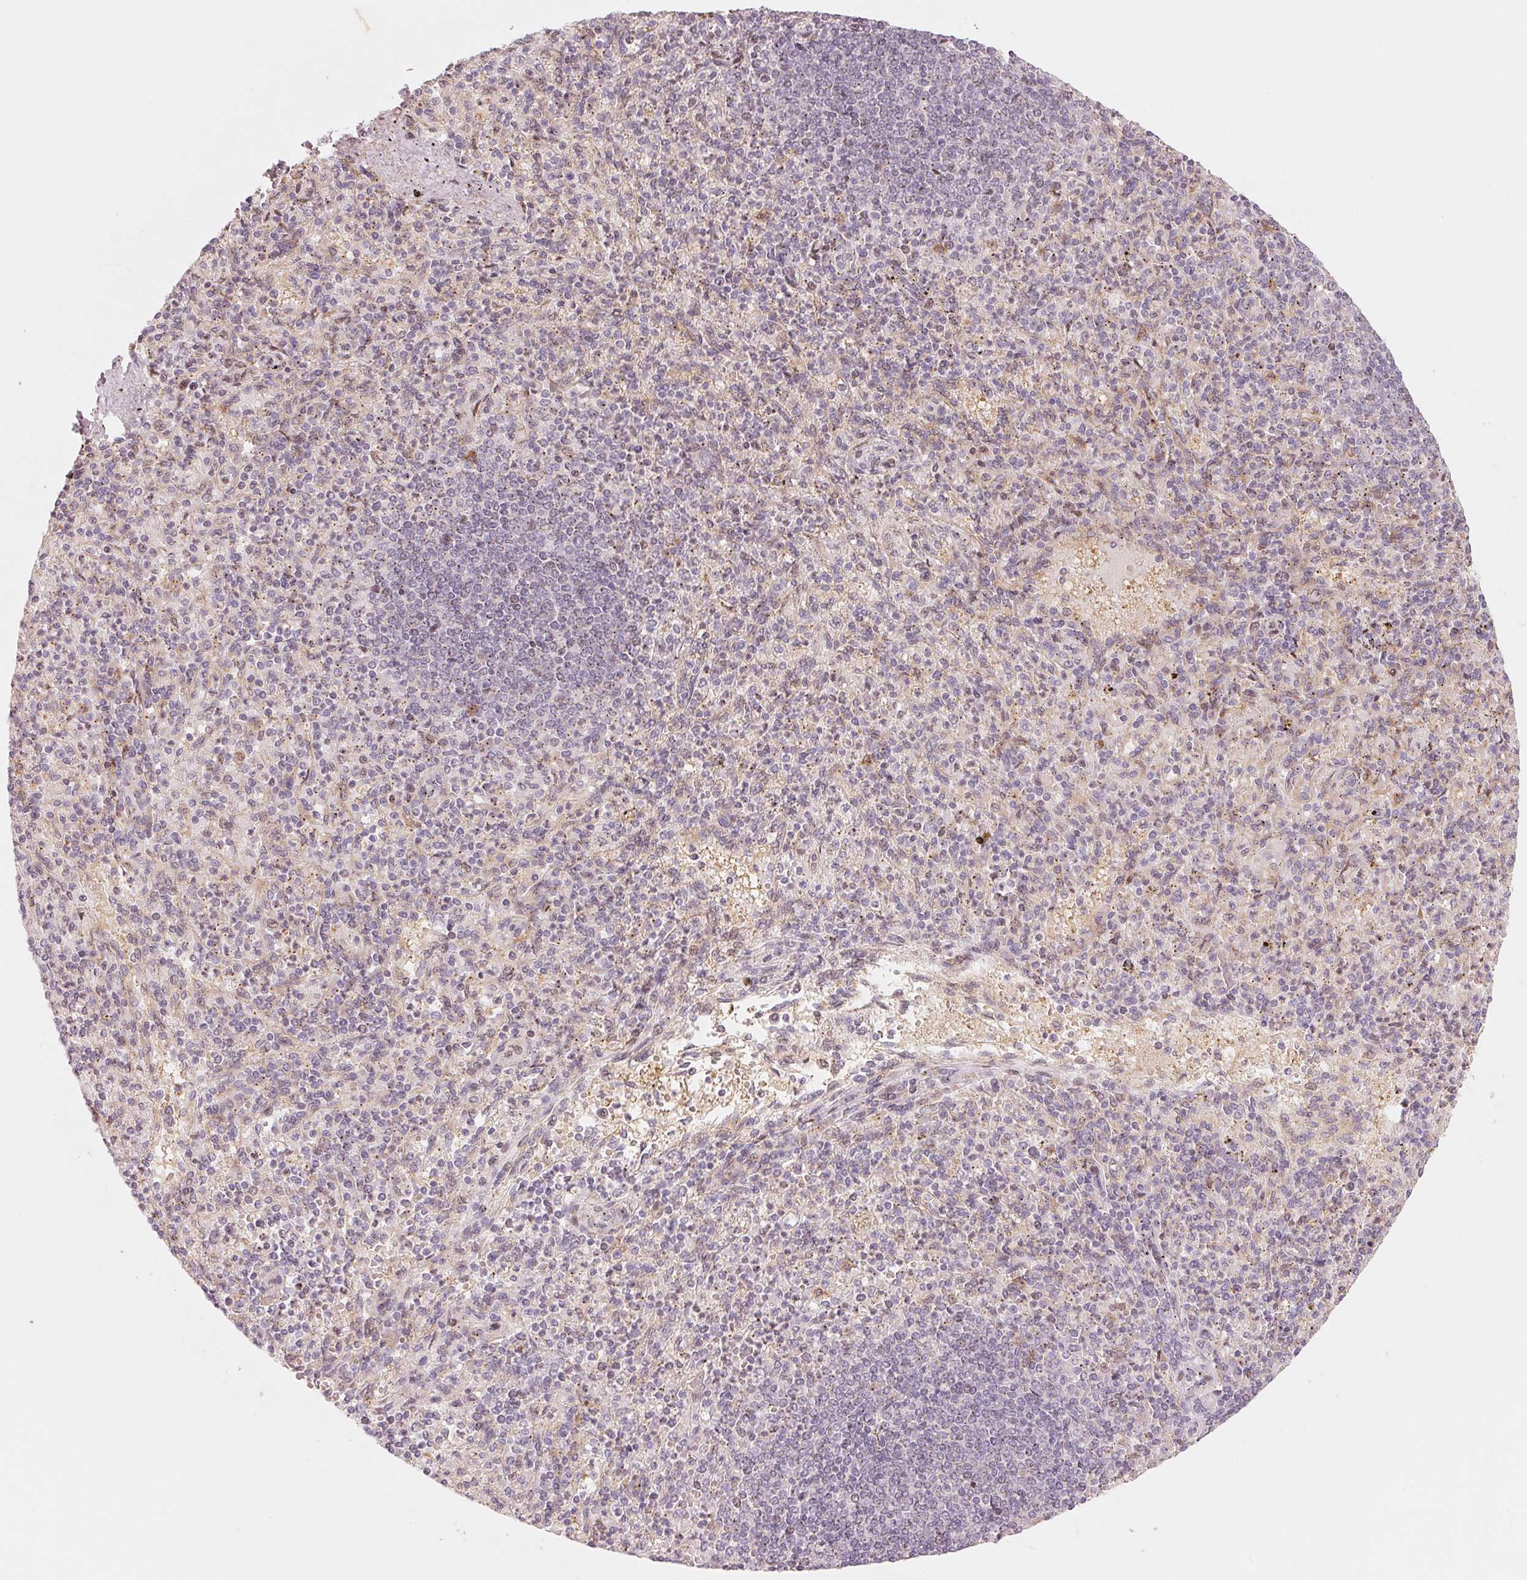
{"staining": {"intensity": "weak", "quantity": "<25%", "location": "cytoplasmic/membranous"}, "tissue": "spleen", "cell_type": "Cells in red pulp", "image_type": "normal", "snomed": [{"axis": "morphology", "description": "Normal tissue, NOS"}, {"axis": "topography", "description": "Spleen"}], "caption": "This image is of normal spleen stained with IHC to label a protein in brown with the nuclei are counter-stained blue. There is no staining in cells in red pulp.", "gene": "SLC17A4", "patient": {"sex": "female", "age": 74}}